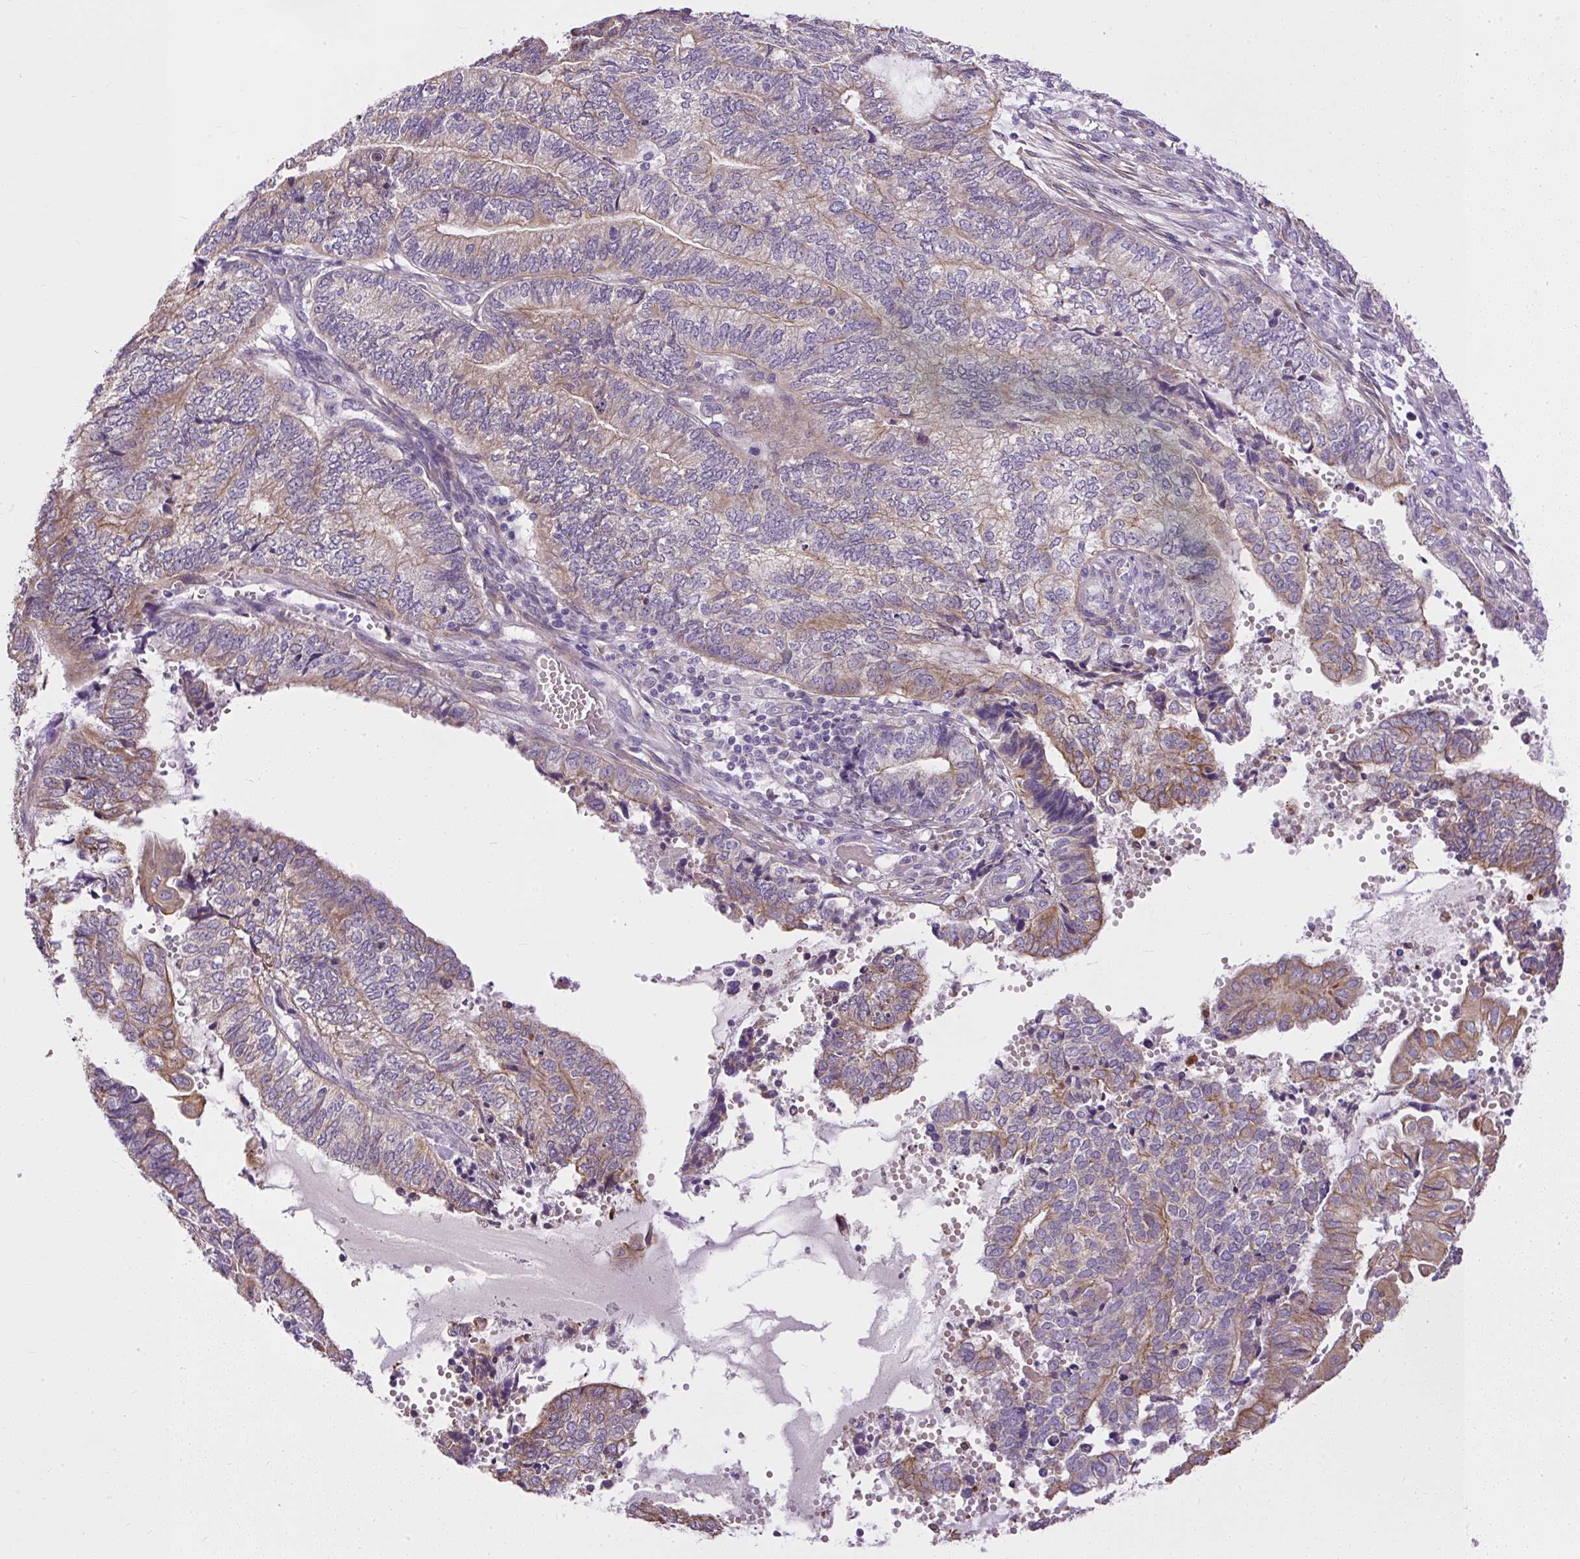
{"staining": {"intensity": "moderate", "quantity": "25%-75%", "location": "cytoplasmic/membranous"}, "tissue": "endometrial cancer", "cell_type": "Tumor cells", "image_type": "cancer", "snomed": [{"axis": "morphology", "description": "Adenocarcinoma, NOS"}, {"axis": "topography", "description": "Uterus"}, {"axis": "topography", "description": "Endometrium"}], "caption": "This histopathology image shows IHC staining of human endometrial adenocarcinoma, with medium moderate cytoplasmic/membranous positivity in about 25%-75% of tumor cells.", "gene": "FAM149A", "patient": {"sex": "female", "age": 70}}